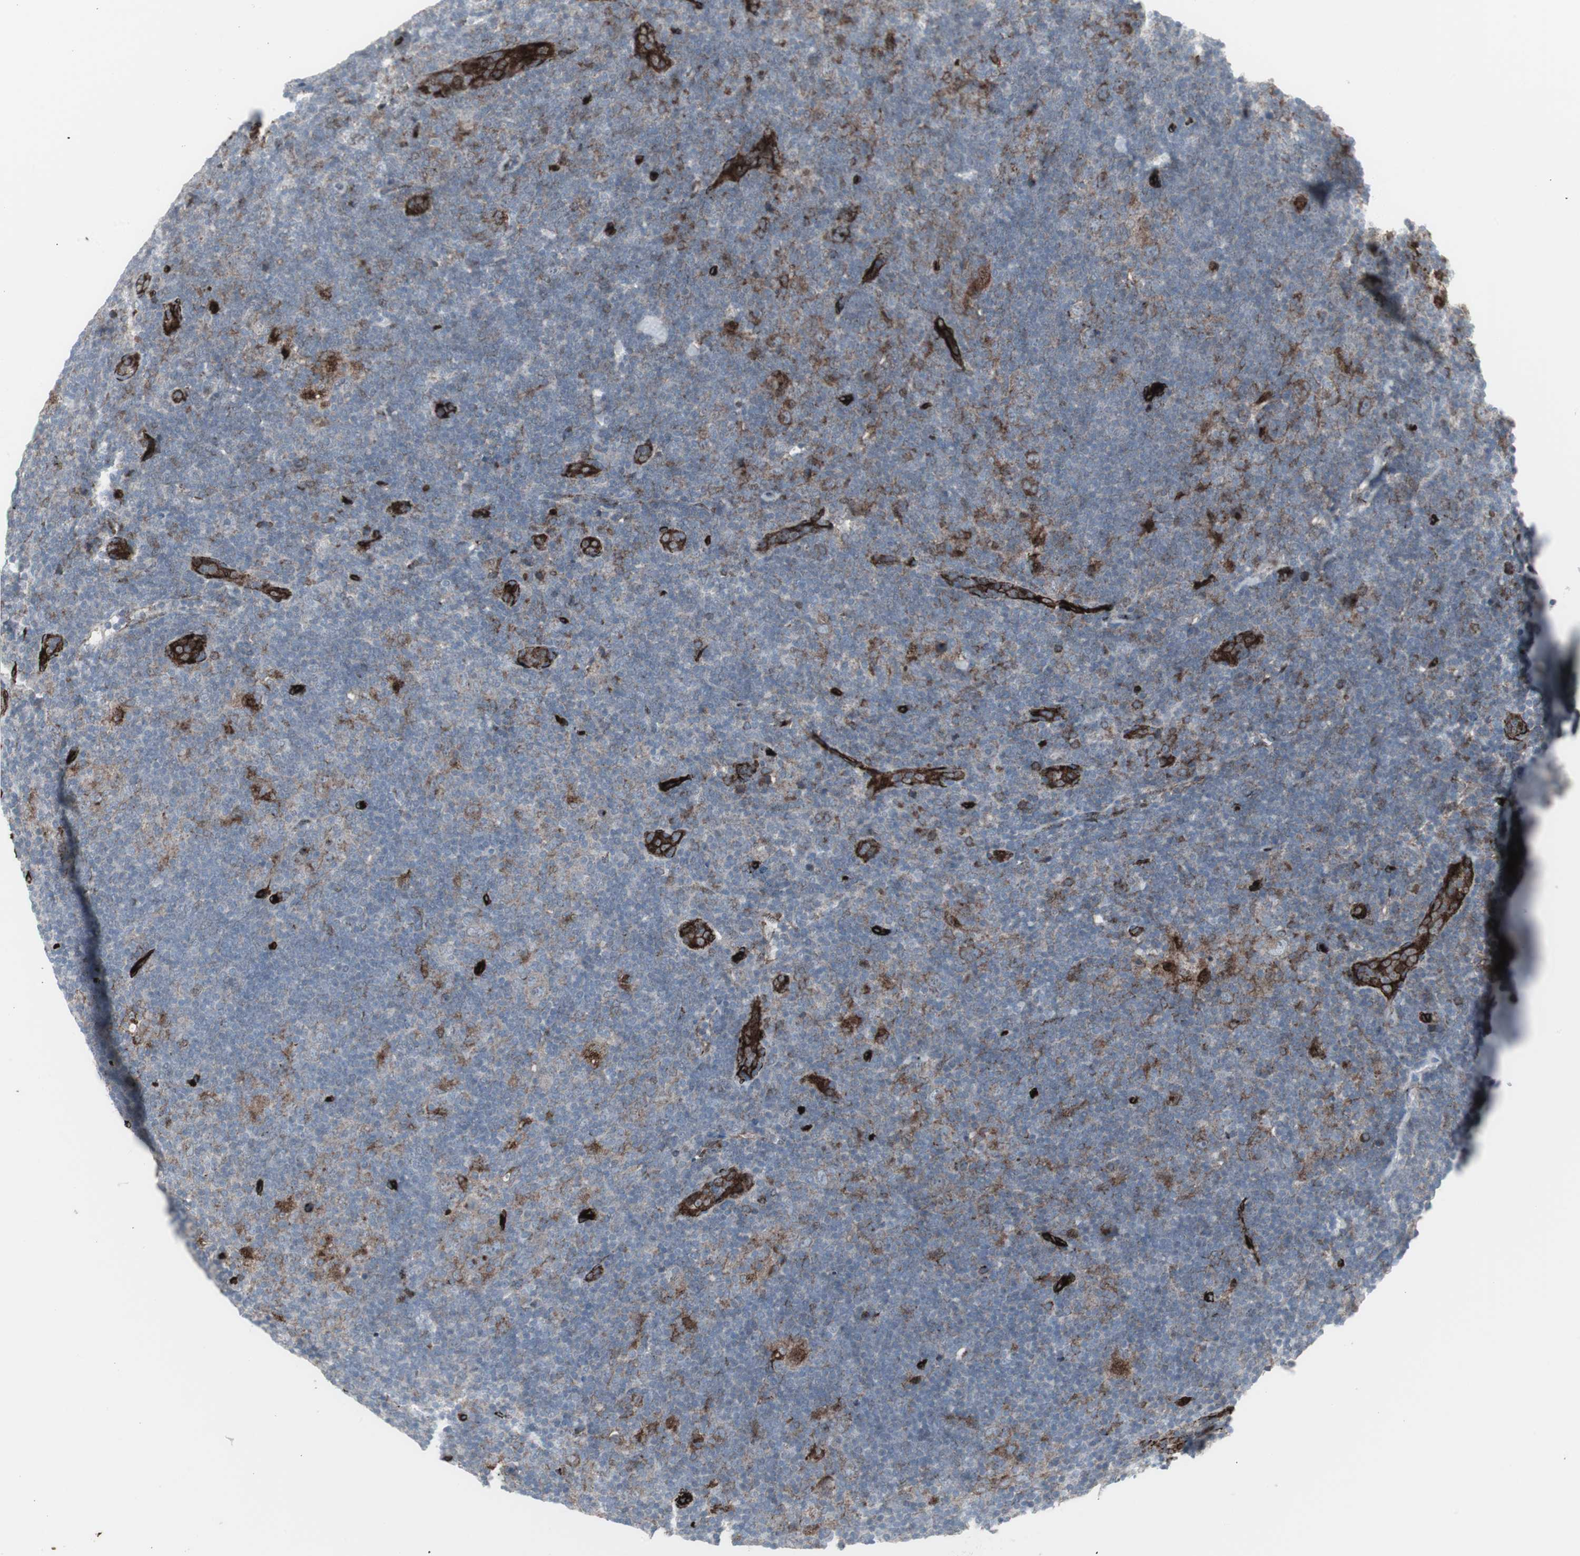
{"staining": {"intensity": "weak", "quantity": ">75%", "location": "cytoplasmic/membranous"}, "tissue": "lymphoma", "cell_type": "Tumor cells", "image_type": "cancer", "snomed": [{"axis": "morphology", "description": "Hodgkin's disease, NOS"}, {"axis": "topography", "description": "Lymph node"}], "caption": "The photomicrograph reveals a brown stain indicating the presence of a protein in the cytoplasmic/membranous of tumor cells in lymphoma. Using DAB (brown) and hematoxylin (blue) stains, captured at high magnification using brightfield microscopy.", "gene": "PDGFA", "patient": {"sex": "female", "age": 57}}